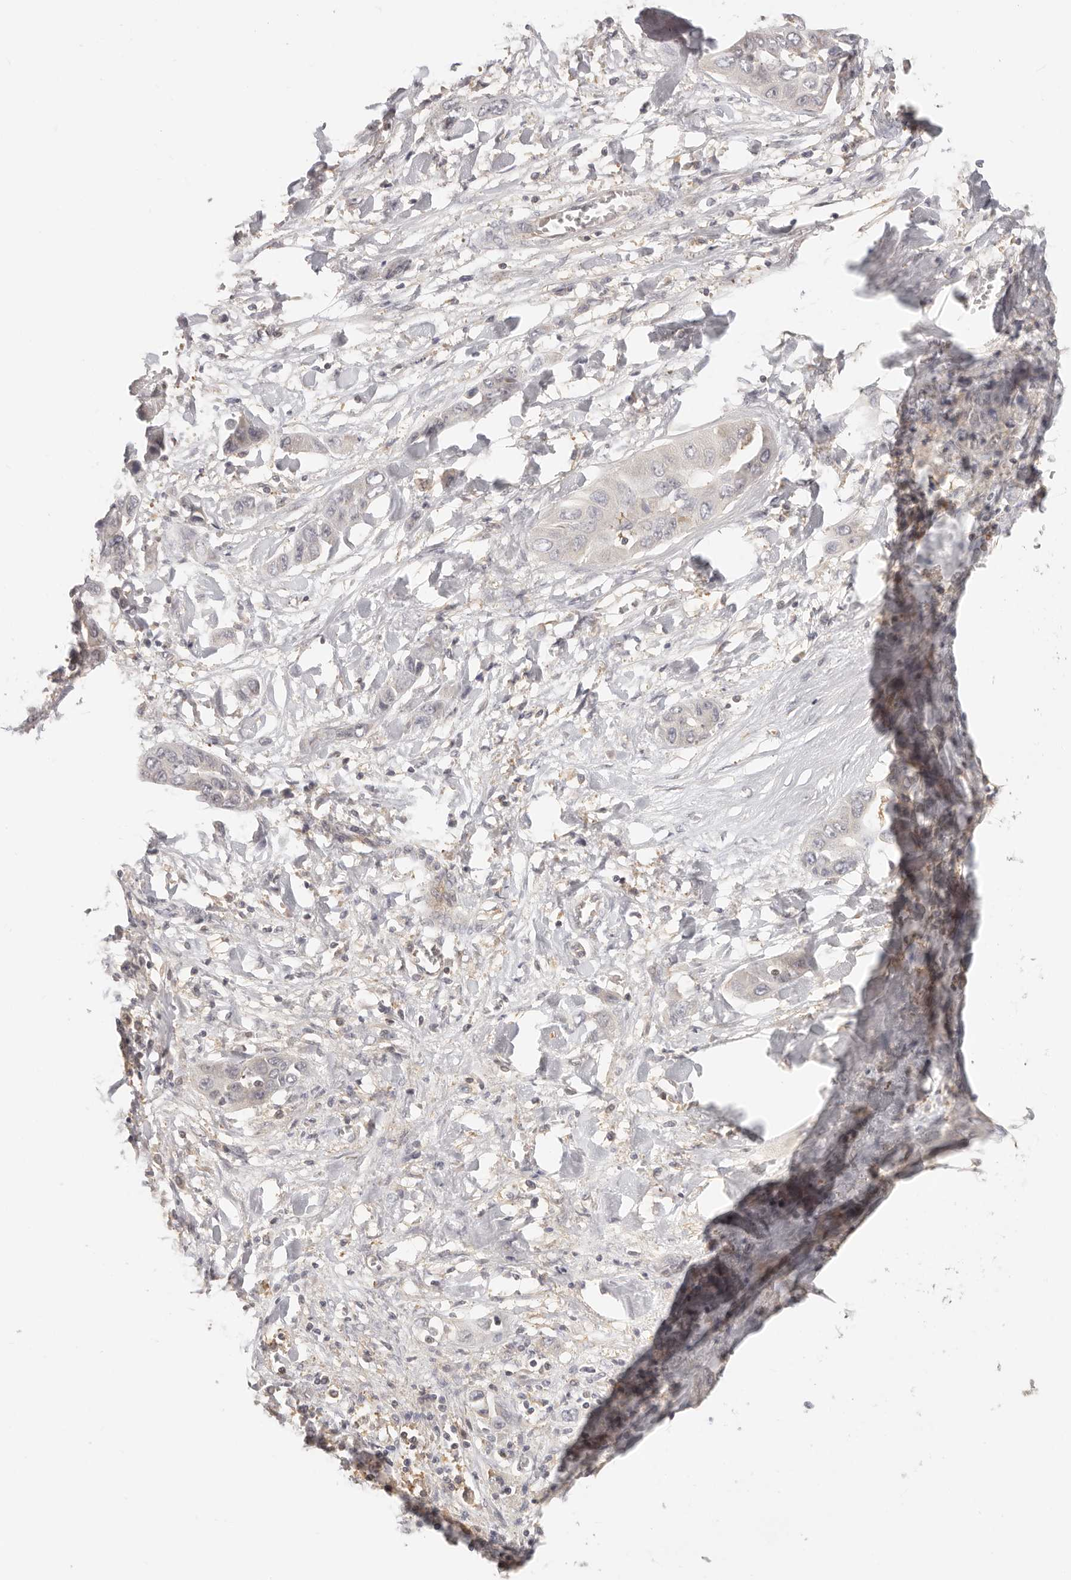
{"staining": {"intensity": "negative", "quantity": "none", "location": "none"}, "tissue": "liver cancer", "cell_type": "Tumor cells", "image_type": "cancer", "snomed": [{"axis": "morphology", "description": "Cholangiocarcinoma"}, {"axis": "topography", "description": "Liver"}], "caption": "Tumor cells show no significant expression in liver cancer. (Stains: DAB (3,3'-diaminobenzidine) immunohistochemistry with hematoxylin counter stain, Microscopy: brightfield microscopy at high magnification).", "gene": "DTNBP1", "patient": {"sex": "female", "age": 52}}